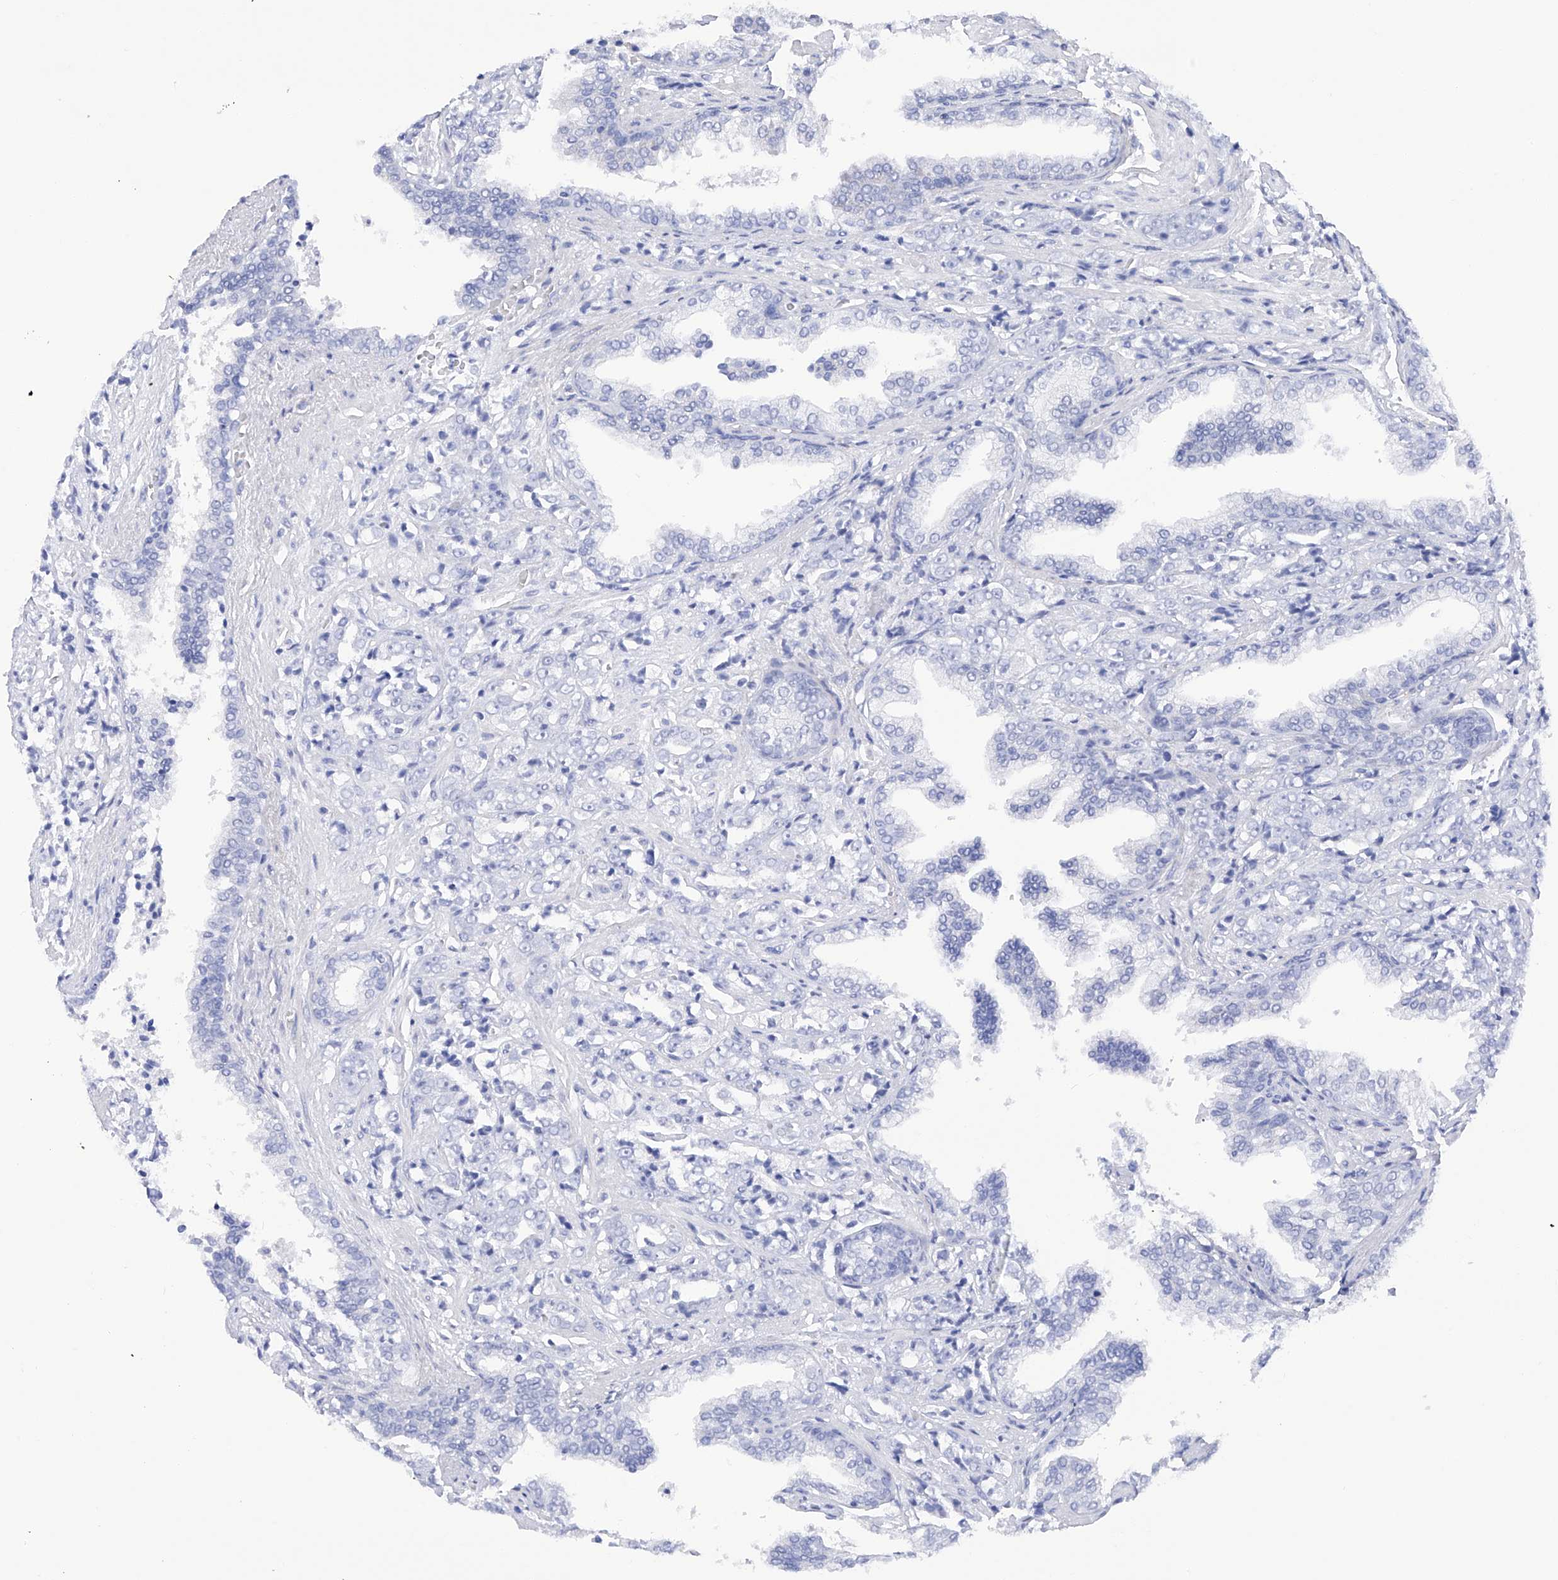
{"staining": {"intensity": "negative", "quantity": "none", "location": "none"}, "tissue": "prostate cancer", "cell_type": "Tumor cells", "image_type": "cancer", "snomed": [{"axis": "morphology", "description": "Adenocarcinoma, High grade"}, {"axis": "topography", "description": "Prostate"}], "caption": "Tumor cells are negative for brown protein staining in adenocarcinoma (high-grade) (prostate). (DAB immunohistochemistry, high magnification).", "gene": "FLG", "patient": {"sex": "male", "age": 71}}